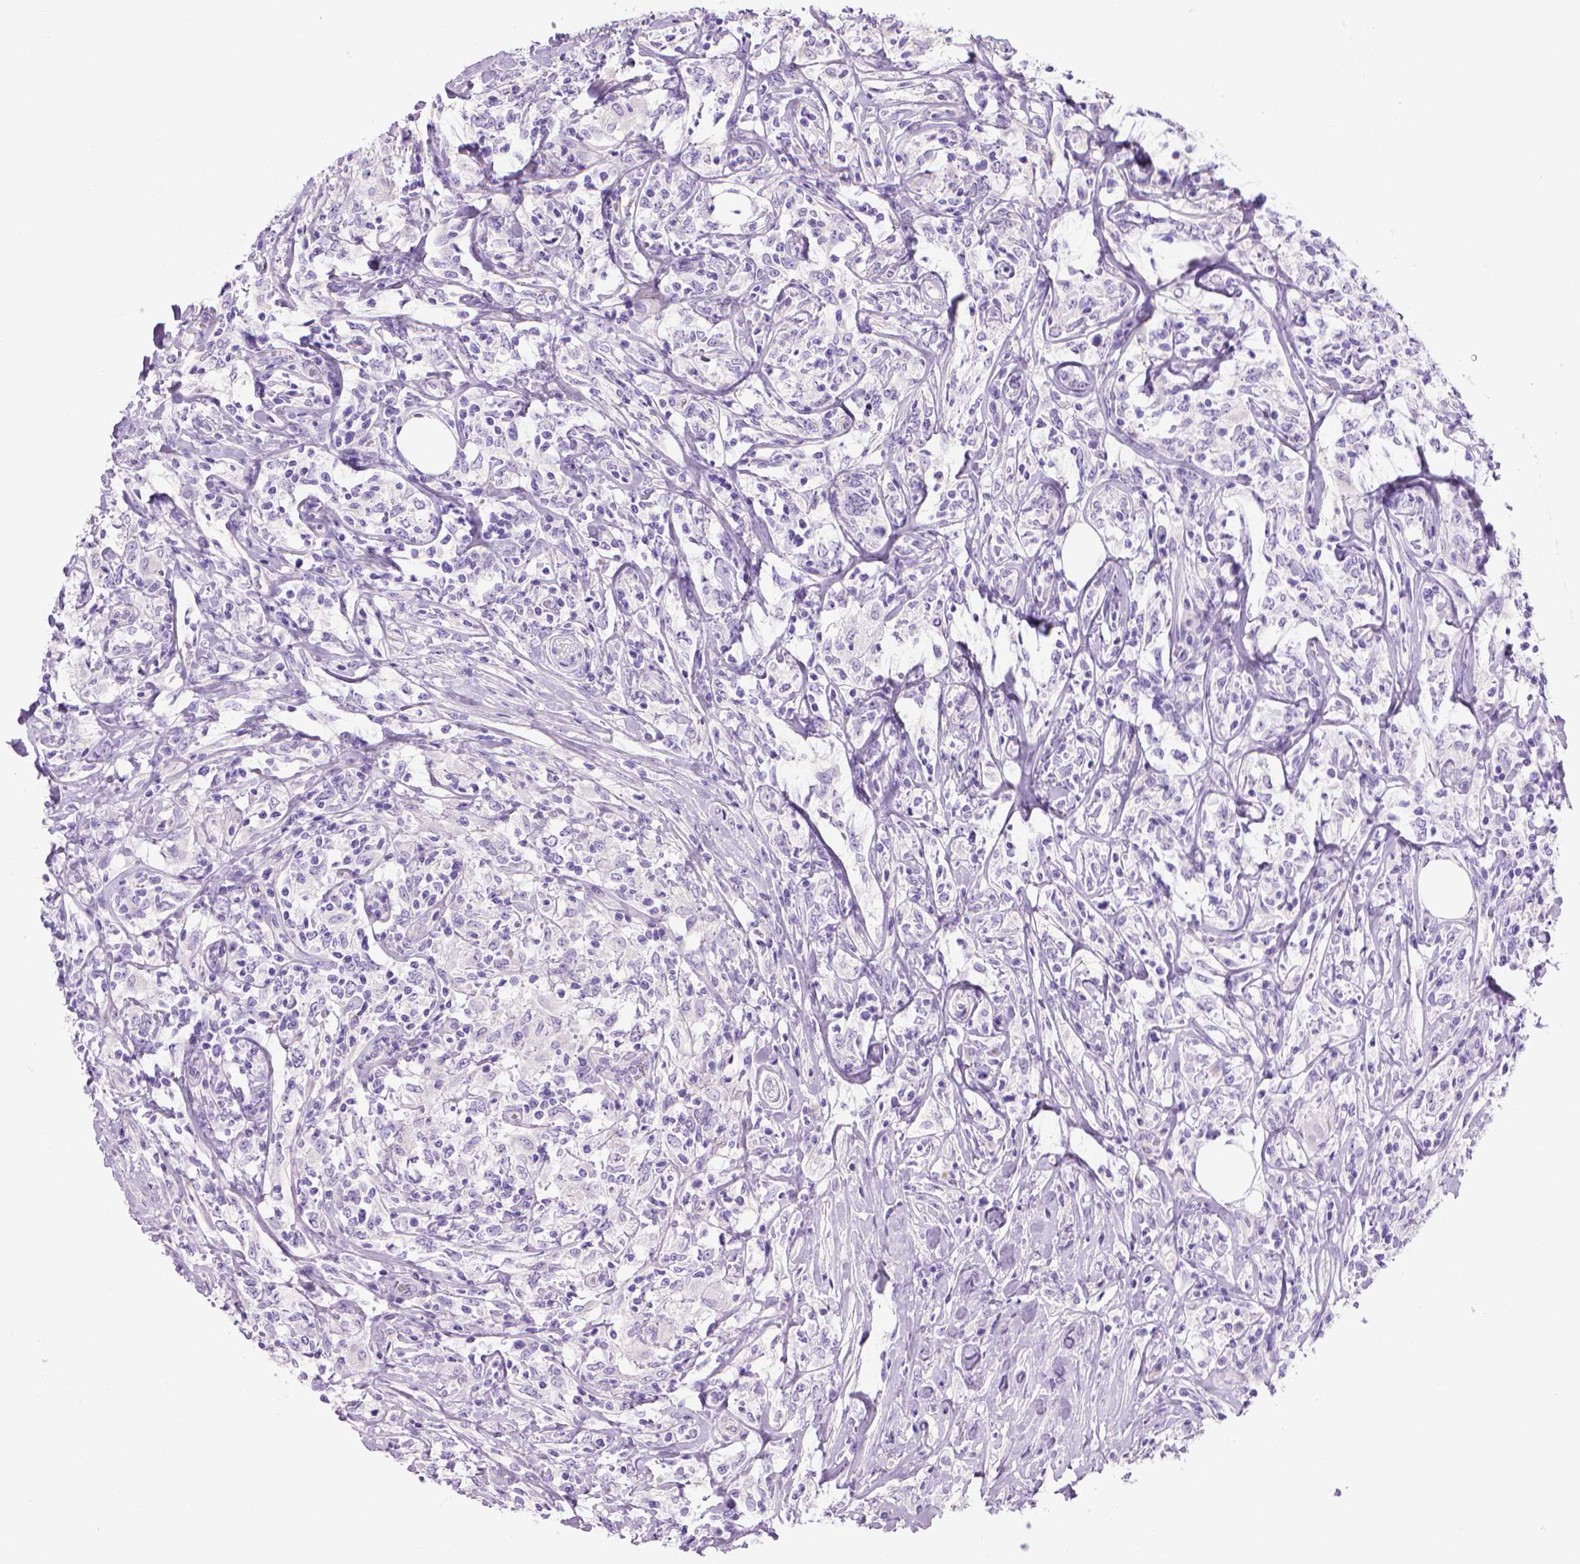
{"staining": {"intensity": "negative", "quantity": "none", "location": "none"}, "tissue": "lymphoma", "cell_type": "Tumor cells", "image_type": "cancer", "snomed": [{"axis": "morphology", "description": "Malignant lymphoma, non-Hodgkin's type, High grade"}, {"axis": "topography", "description": "Lymph node"}], "caption": "Immunohistochemistry of lymphoma exhibits no staining in tumor cells.", "gene": "ARHGEF33", "patient": {"sex": "female", "age": 84}}